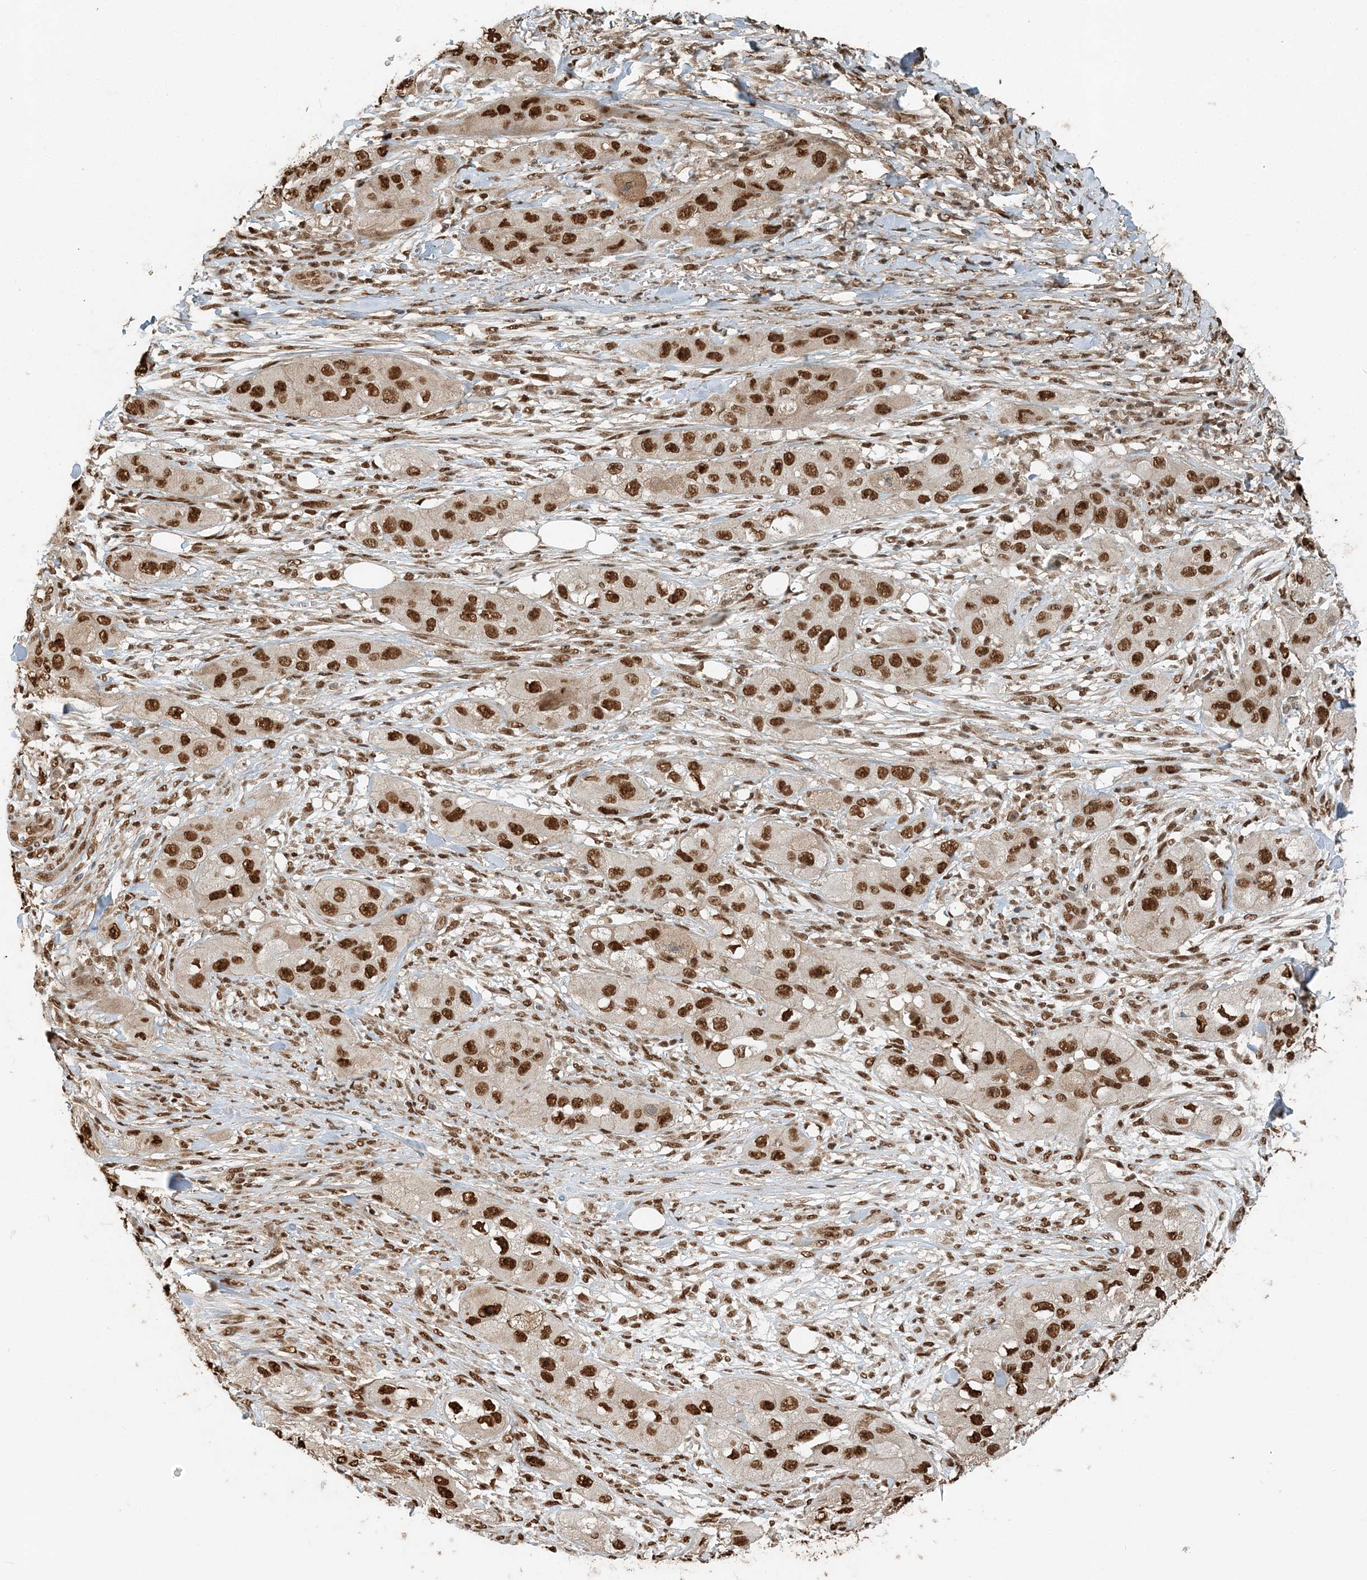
{"staining": {"intensity": "strong", "quantity": ">75%", "location": "nuclear"}, "tissue": "skin cancer", "cell_type": "Tumor cells", "image_type": "cancer", "snomed": [{"axis": "morphology", "description": "Squamous cell carcinoma, NOS"}, {"axis": "topography", "description": "Skin"}, {"axis": "topography", "description": "Subcutis"}], "caption": "Protein expression by immunohistochemistry (IHC) displays strong nuclear expression in about >75% of tumor cells in skin squamous cell carcinoma. (Stains: DAB in brown, nuclei in blue, Microscopy: brightfield microscopy at high magnification).", "gene": "ARHGAP35", "patient": {"sex": "male", "age": 73}}